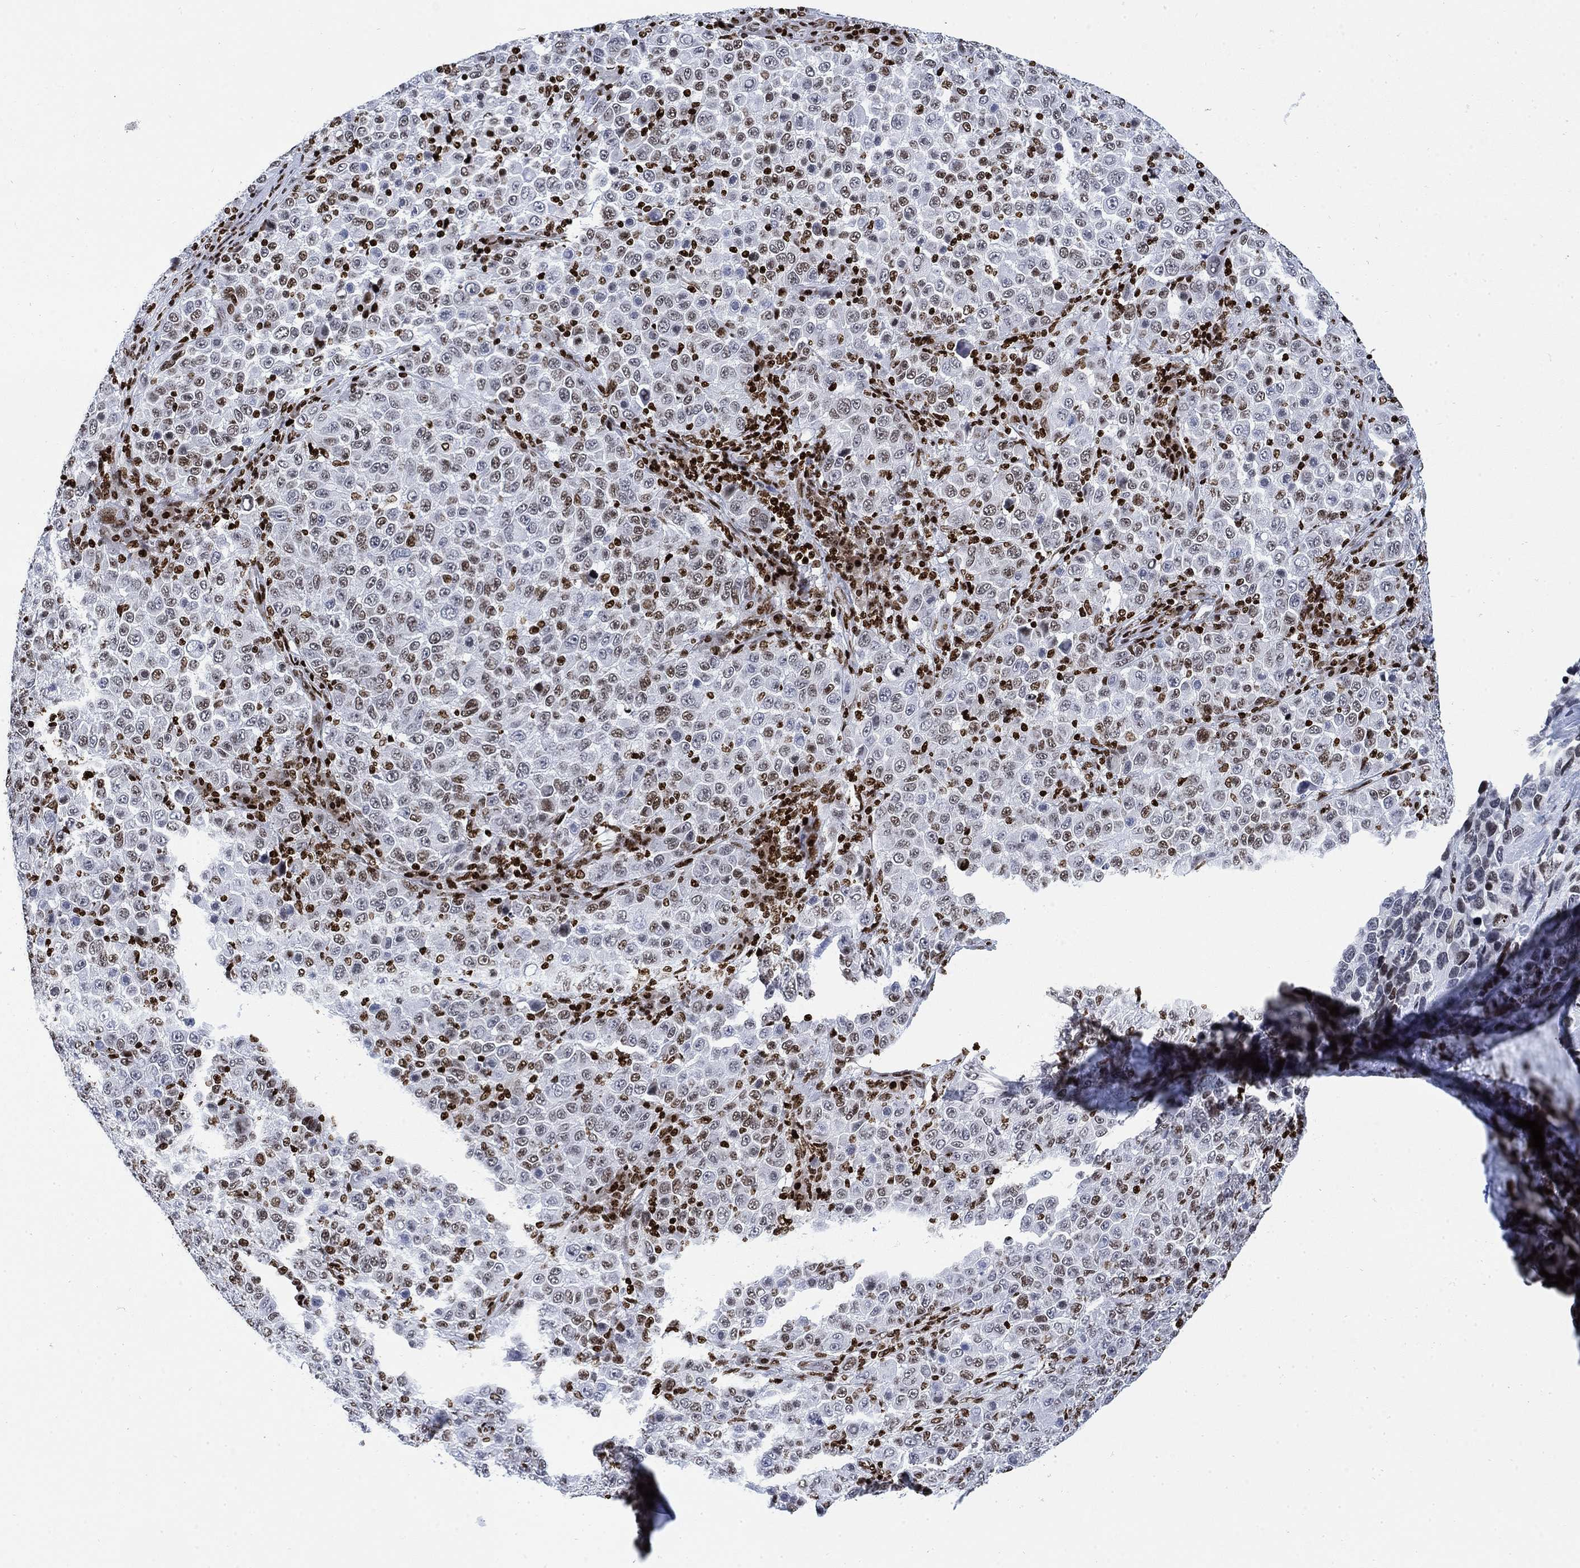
{"staining": {"intensity": "moderate", "quantity": "<25%", "location": "nuclear"}, "tissue": "melanoma", "cell_type": "Tumor cells", "image_type": "cancer", "snomed": [{"axis": "morphology", "description": "Malignant melanoma, NOS"}, {"axis": "topography", "description": "Skin"}], "caption": "Human melanoma stained for a protein (brown) displays moderate nuclear positive expression in about <25% of tumor cells.", "gene": "H1-10", "patient": {"sex": "female", "age": 57}}